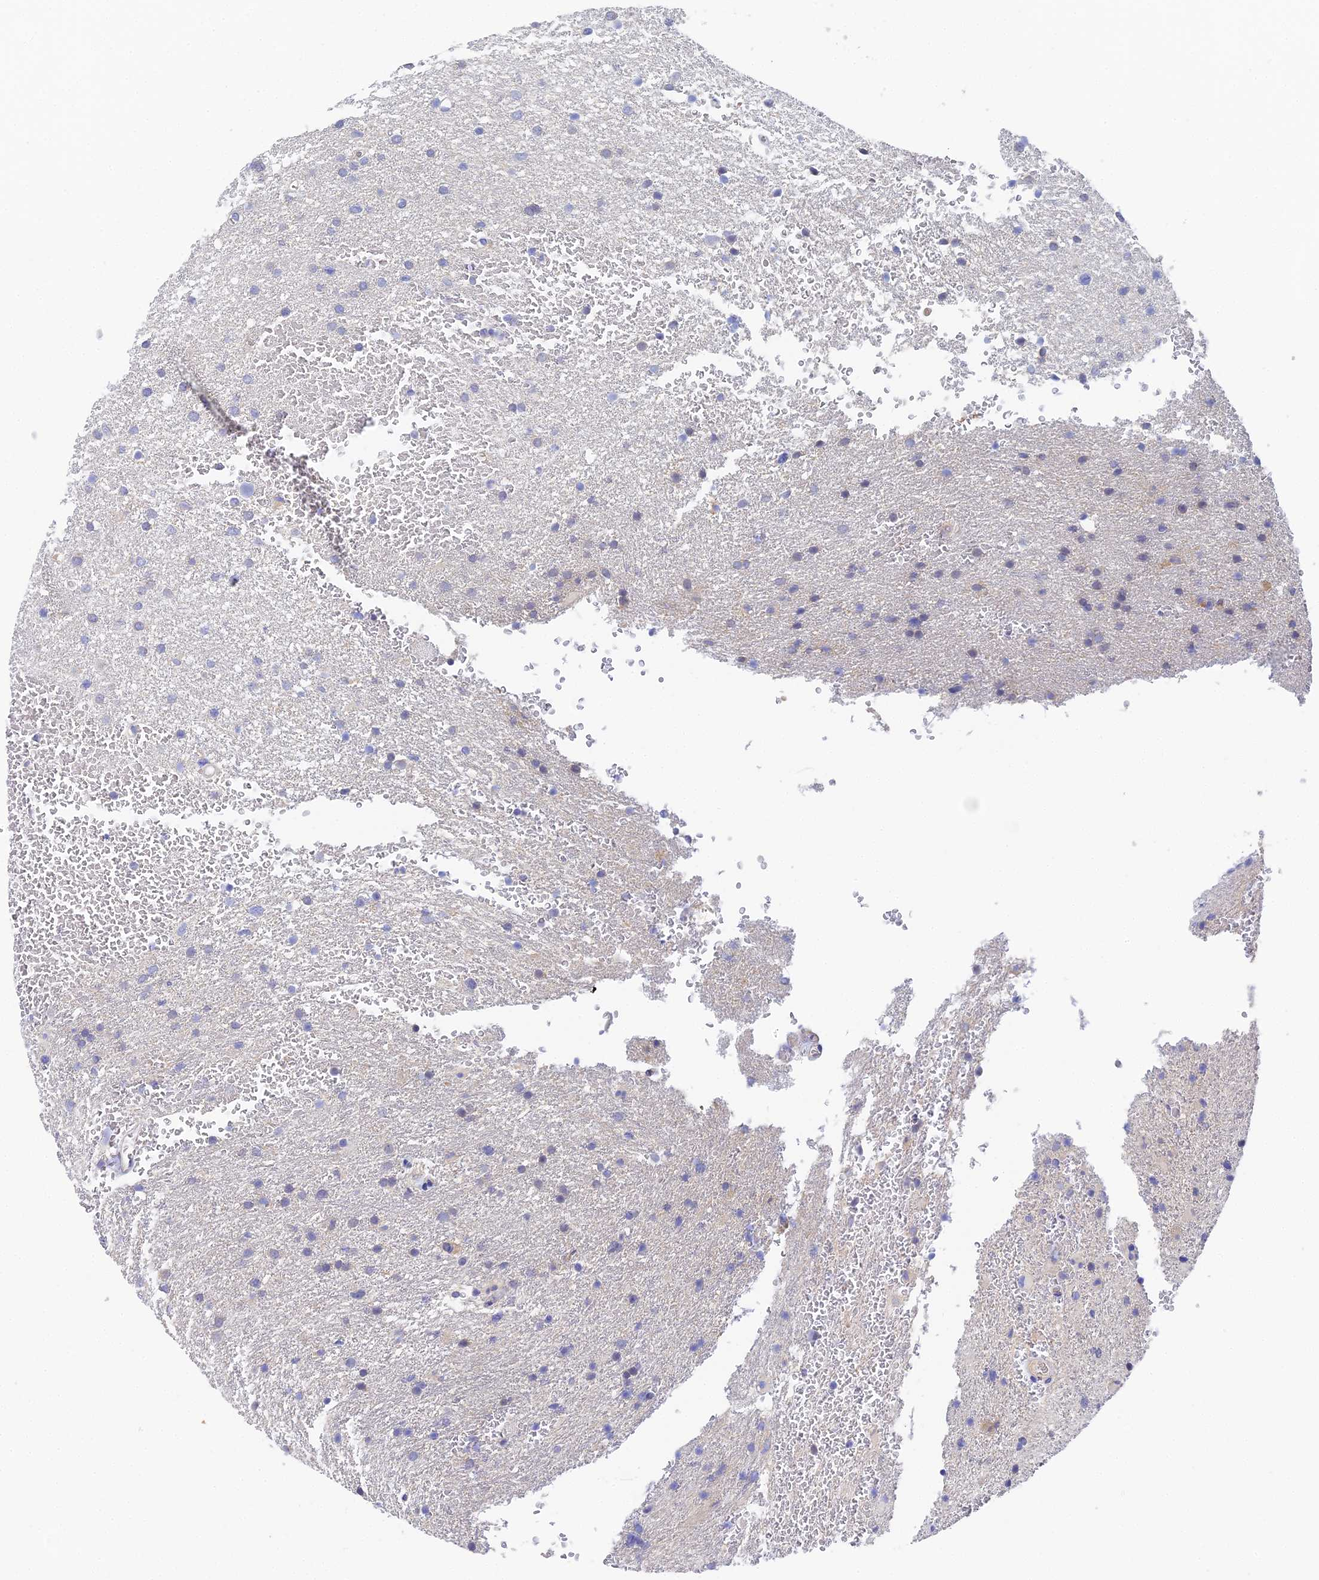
{"staining": {"intensity": "negative", "quantity": "none", "location": "none"}, "tissue": "glioma", "cell_type": "Tumor cells", "image_type": "cancer", "snomed": [{"axis": "morphology", "description": "Glioma, malignant, High grade"}, {"axis": "topography", "description": "Cerebral cortex"}], "caption": "An immunohistochemistry micrograph of malignant glioma (high-grade) is shown. There is no staining in tumor cells of malignant glioma (high-grade). (DAB (3,3'-diaminobenzidine) immunohistochemistry (IHC) with hematoxylin counter stain).", "gene": "UBE2L3", "patient": {"sex": "female", "age": 36}}